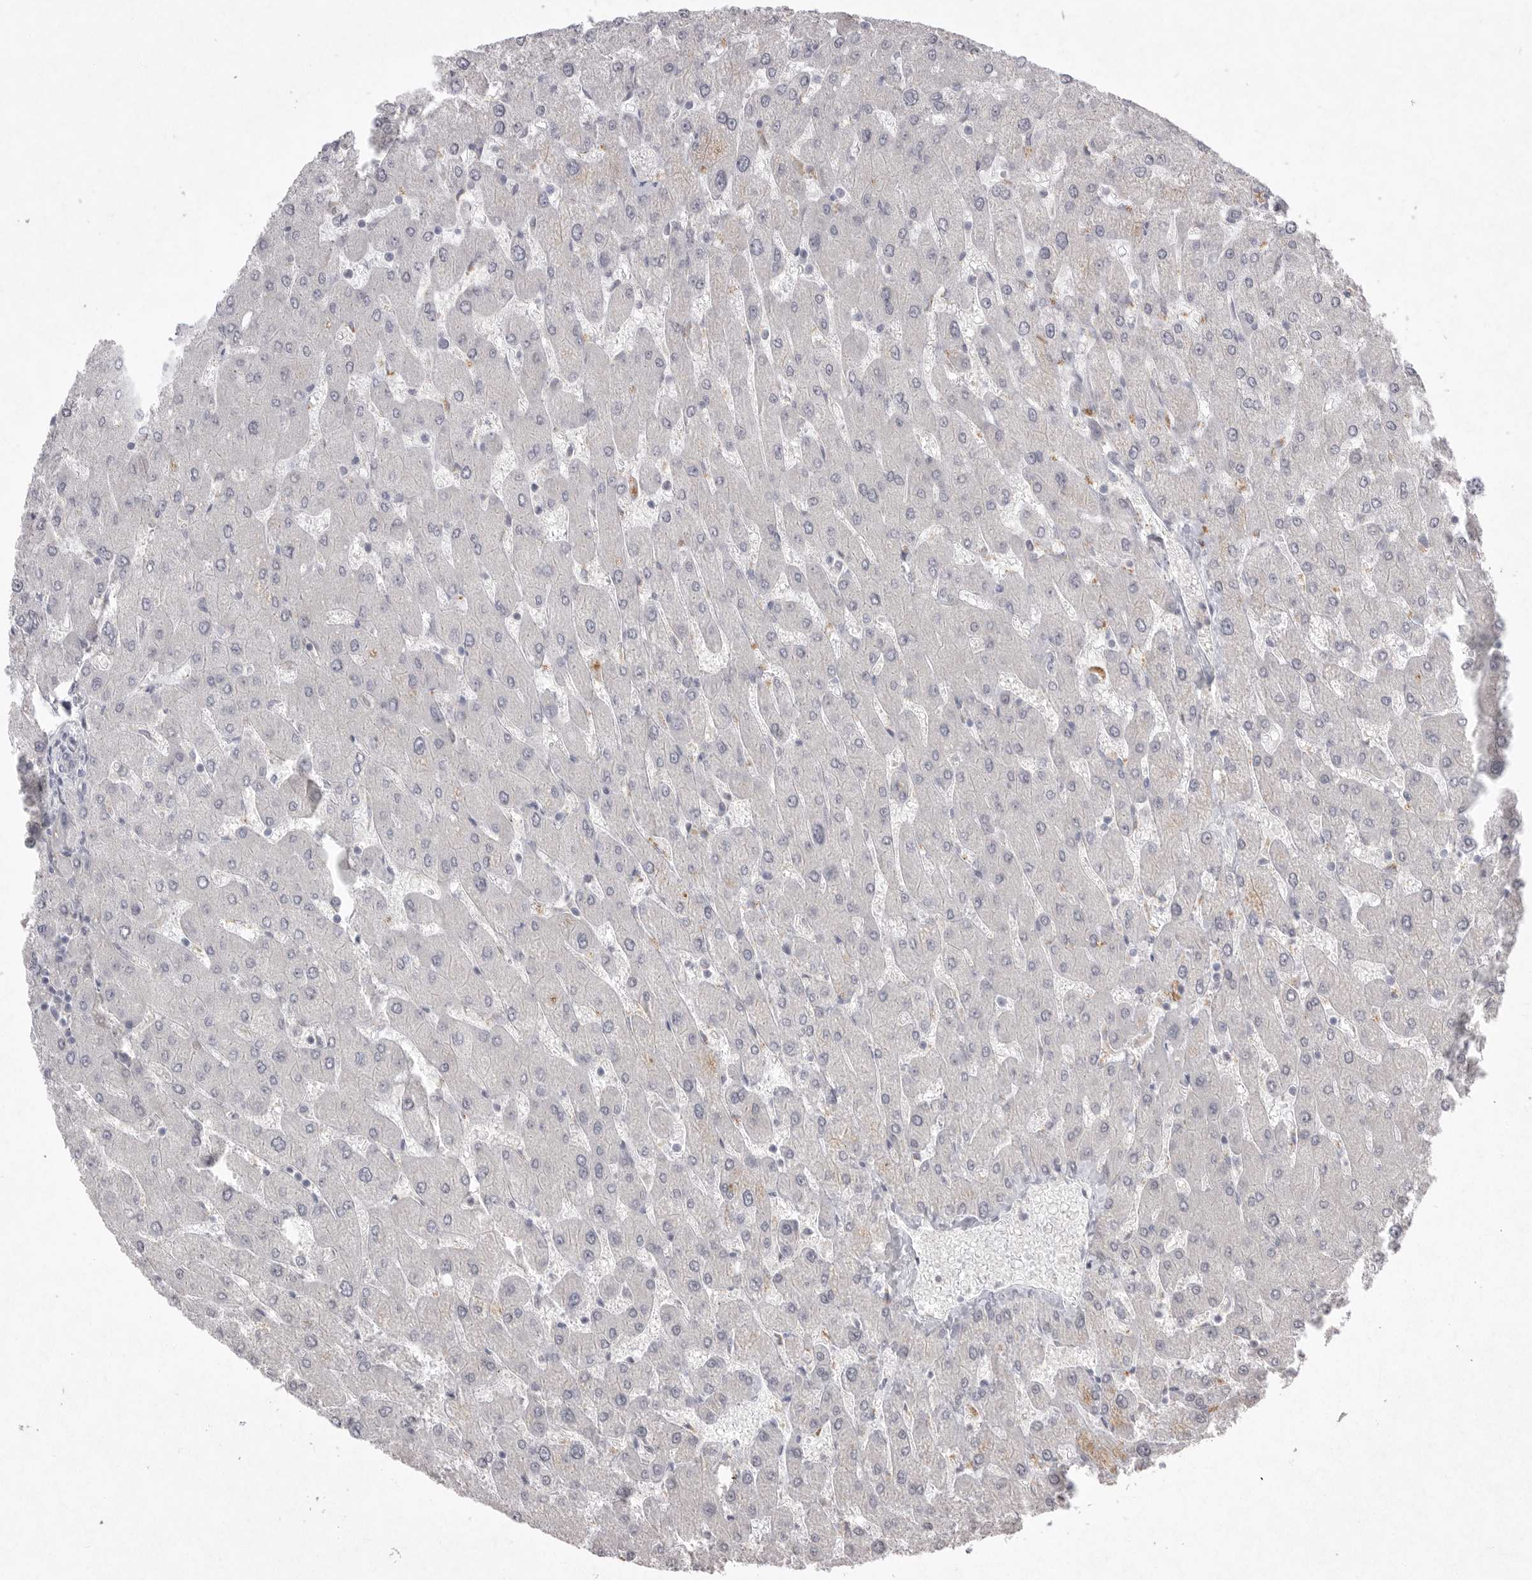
{"staining": {"intensity": "negative", "quantity": "none", "location": "none"}, "tissue": "liver", "cell_type": "Cholangiocytes", "image_type": "normal", "snomed": [{"axis": "morphology", "description": "Normal tissue, NOS"}, {"axis": "topography", "description": "Liver"}], "caption": "Immunohistochemistry (IHC) image of unremarkable liver: human liver stained with DAB displays no significant protein staining in cholangiocytes. The staining was performed using DAB (3,3'-diaminobenzidine) to visualize the protein expression in brown, while the nuclei were stained in blue with hematoxylin (Magnification: 20x).", "gene": "VANGL2", "patient": {"sex": "male", "age": 55}}